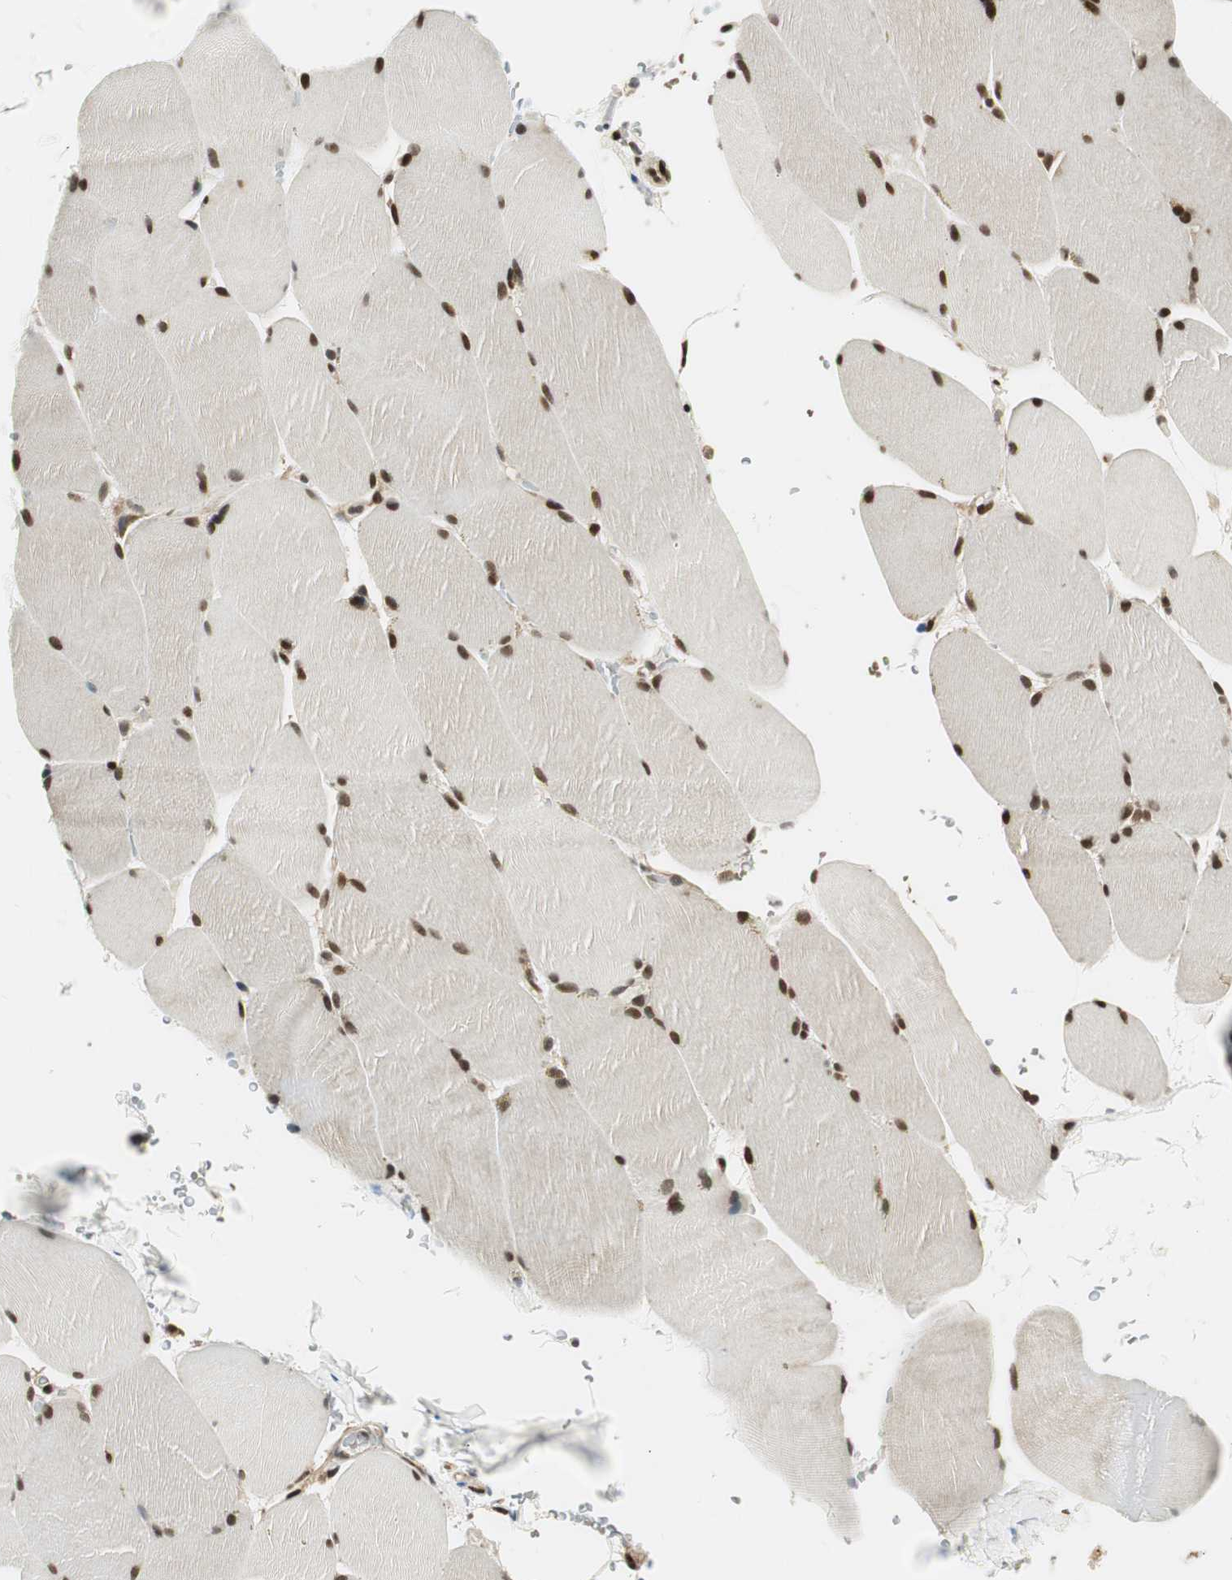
{"staining": {"intensity": "moderate", "quantity": ">75%", "location": "nuclear"}, "tissue": "skeletal muscle", "cell_type": "Myocytes", "image_type": "normal", "snomed": [{"axis": "morphology", "description": "Normal tissue, NOS"}, {"axis": "topography", "description": "Skin"}, {"axis": "topography", "description": "Skeletal muscle"}], "caption": "Immunohistochemical staining of normal skeletal muscle shows medium levels of moderate nuclear expression in about >75% of myocytes. (DAB = brown stain, brightfield microscopy at high magnification).", "gene": "RING1", "patient": {"sex": "male", "age": 83}}